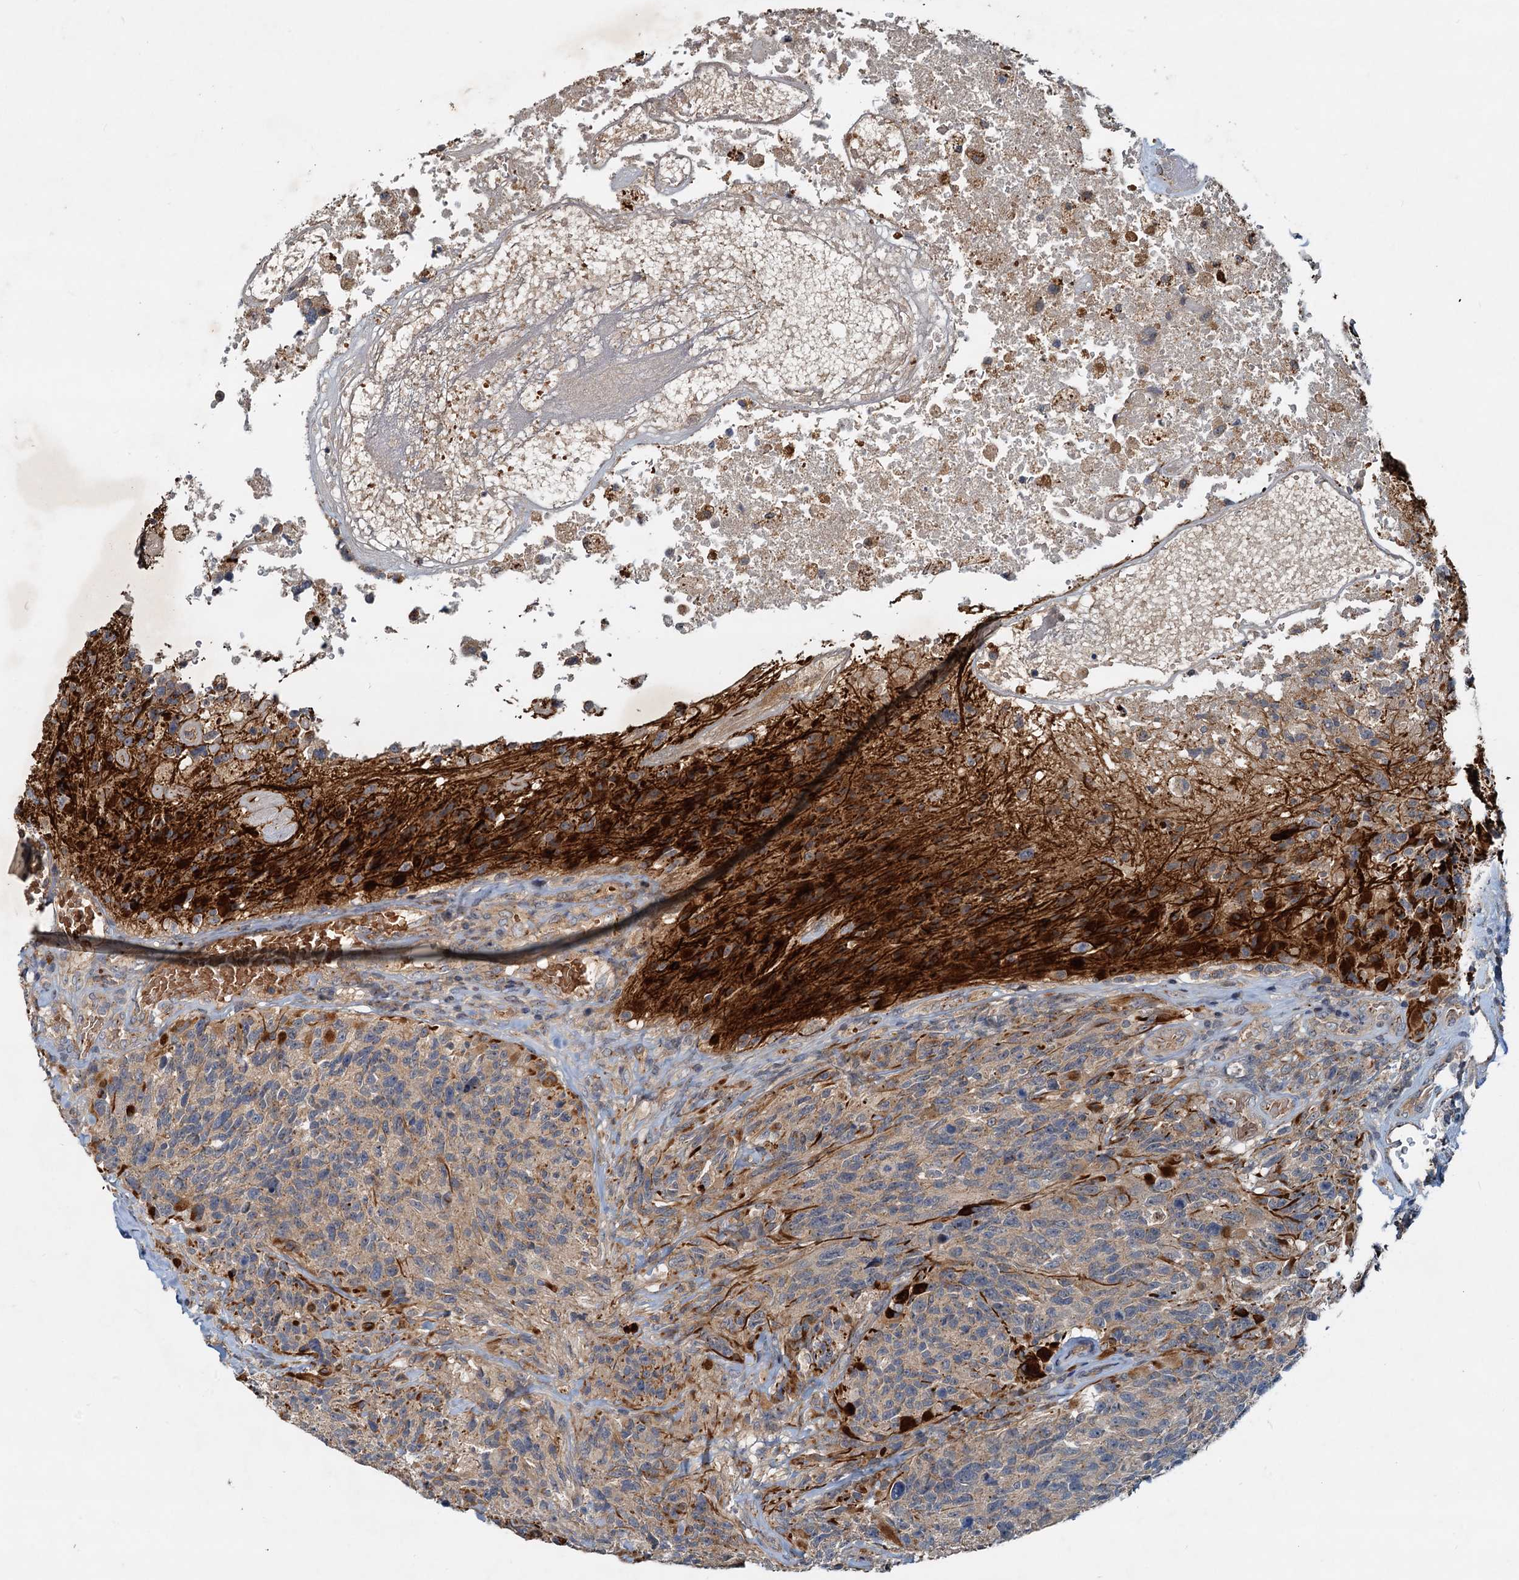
{"staining": {"intensity": "negative", "quantity": "none", "location": "none"}, "tissue": "glioma", "cell_type": "Tumor cells", "image_type": "cancer", "snomed": [{"axis": "morphology", "description": "Glioma, malignant, High grade"}, {"axis": "topography", "description": "Brain"}], "caption": "DAB (3,3'-diaminobenzidine) immunohistochemical staining of human malignant glioma (high-grade) demonstrates no significant expression in tumor cells.", "gene": "CEP68", "patient": {"sex": "male", "age": 76}}